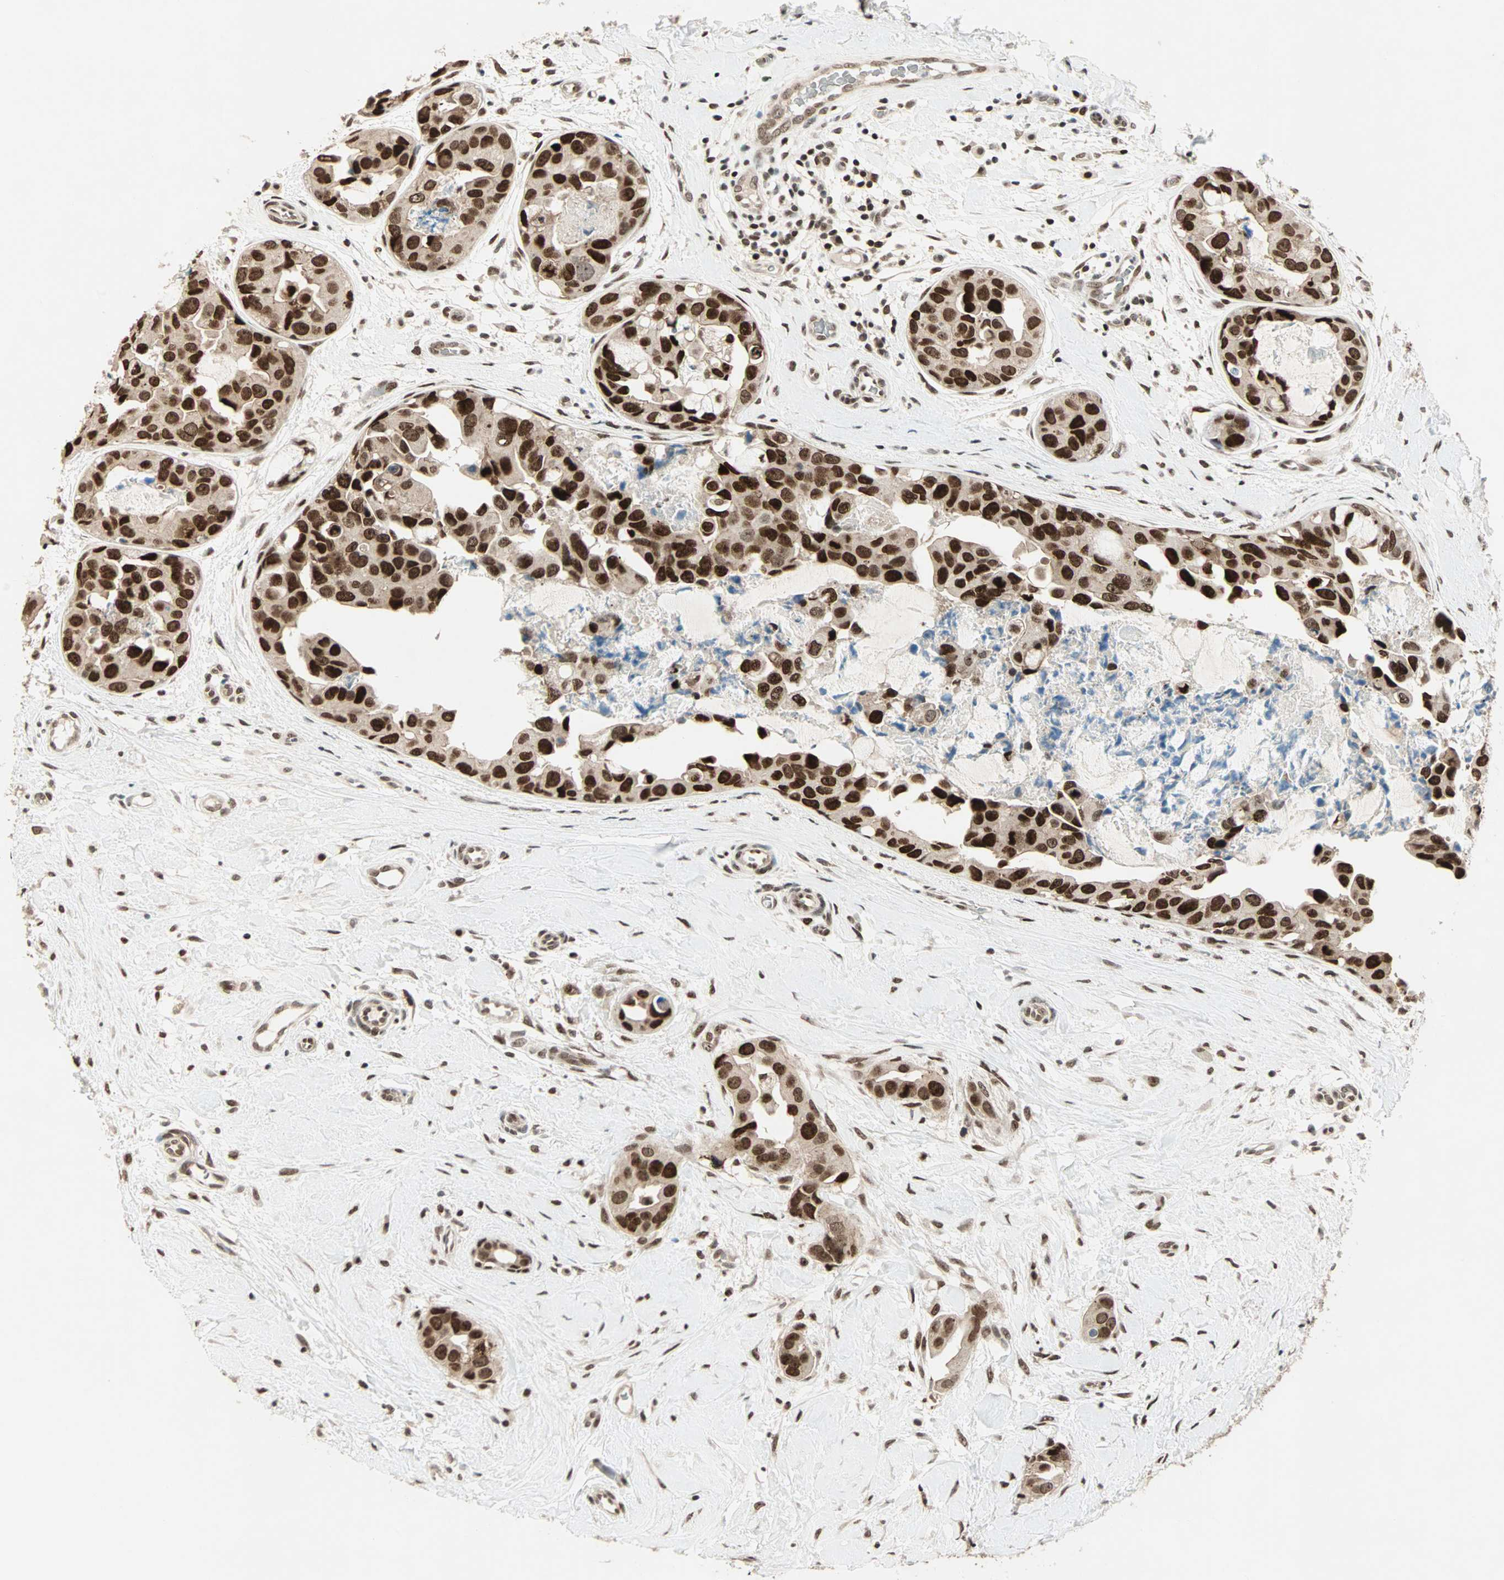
{"staining": {"intensity": "strong", "quantity": ">75%", "location": "nuclear"}, "tissue": "breast cancer", "cell_type": "Tumor cells", "image_type": "cancer", "snomed": [{"axis": "morphology", "description": "Duct carcinoma"}, {"axis": "topography", "description": "Breast"}], "caption": "Breast cancer stained for a protein (brown) reveals strong nuclear positive expression in approximately >75% of tumor cells.", "gene": "MDC1", "patient": {"sex": "female", "age": 40}}